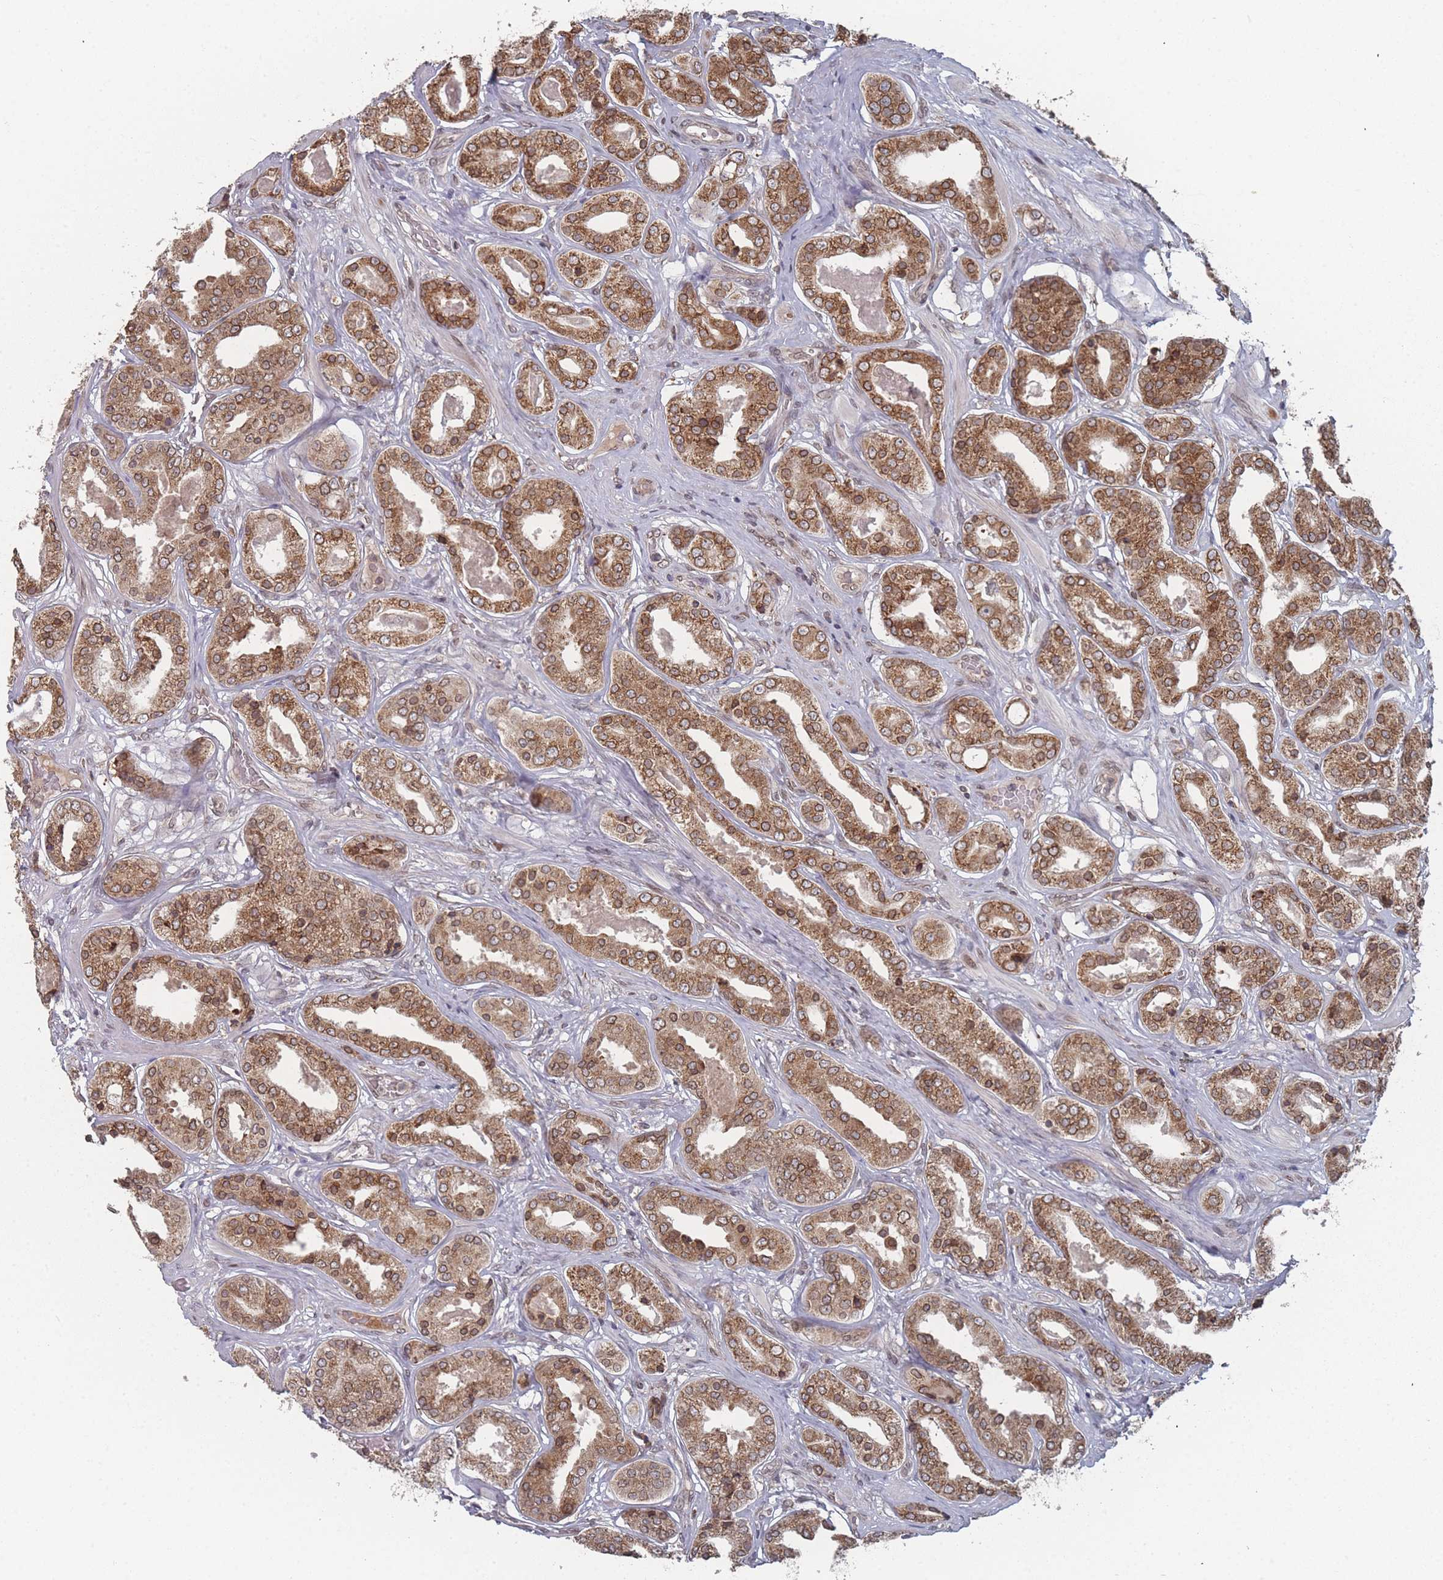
{"staining": {"intensity": "moderate", "quantity": ">75%", "location": "cytoplasmic/membranous,nuclear"}, "tissue": "prostate cancer", "cell_type": "Tumor cells", "image_type": "cancer", "snomed": [{"axis": "morphology", "description": "Adenocarcinoma, High grade"}, {"axis": "topography", "description": "Prostate"}], "caption": "An IHC histopathology image of tumor tissue is shown. Protein staining in brown labels moderate cytoplasmic/membranous and nuclear positivity in prostate cancer (high-grade adenocarcinoma) within tumor cells.", "gene": "TBC1D25", "patient": {"sex": "male", "age": 63}}